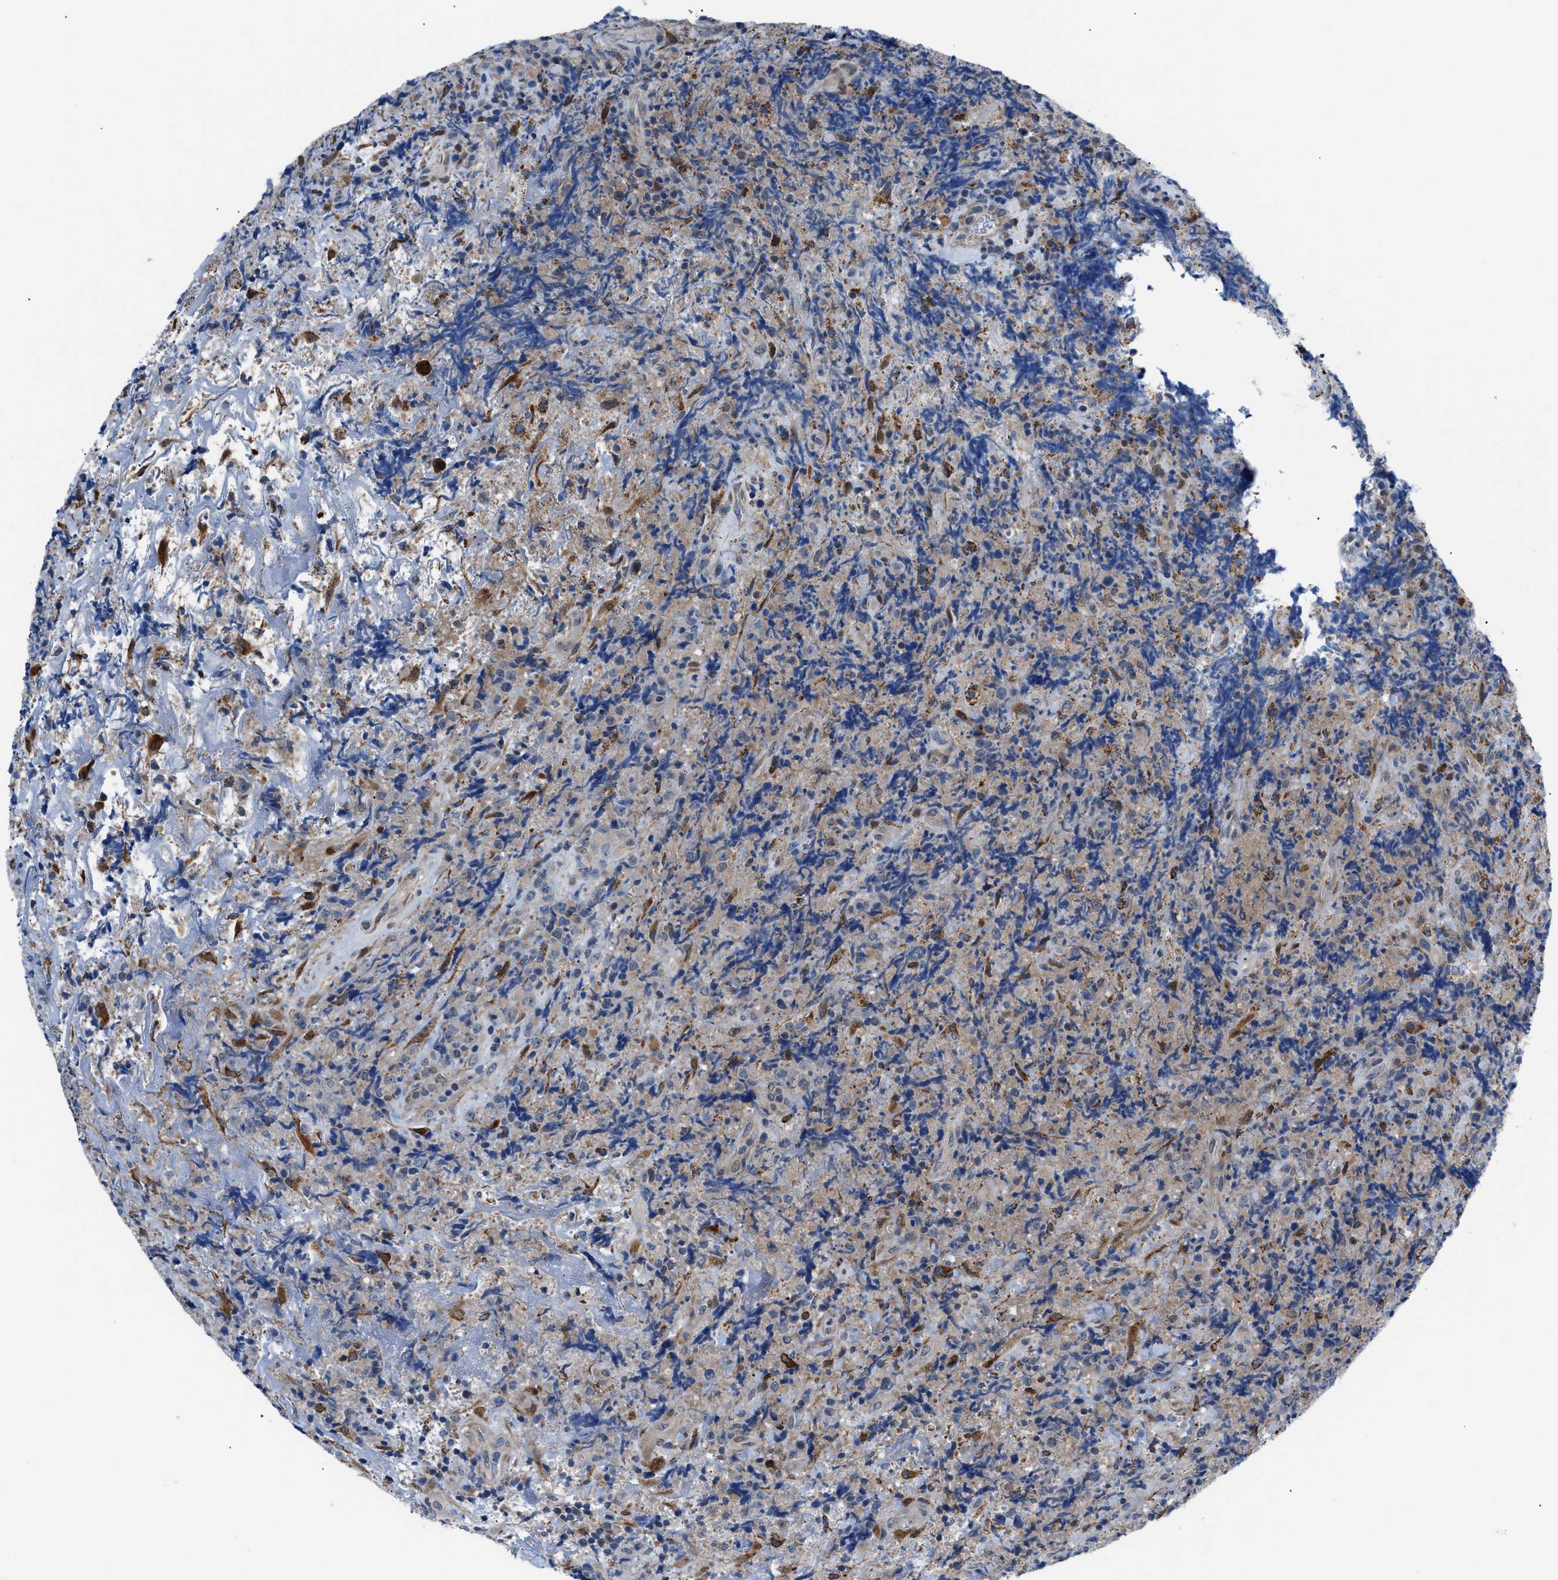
{"staining": {"intensity": "weak", "quantity": ">75%", "location": "cytoplasmic/membranous"}, "tissue": "lymphoma", "cell_type": "Tumor cells", "image_type": "cancer", "snomed": [{"axis": "morphology", "description": "Malignant lymphoma, non-Hodgkin's type, High grade"}, {"axis": "topography", "description": "Tonsil"}], "caption": "IHC micrograph of neoplastic tissue: human malignant lymphoma, non-Hodgkin's type (high-grade) stained using IHC shows low levels of weak protein expression localized specifically in the cytoplasmic/membranous of tumor cells, appearing as a cytoplasmic/membranous brown color.", "gene": "TMEM45B", "patient": {"sex": "female", "age": 36}}